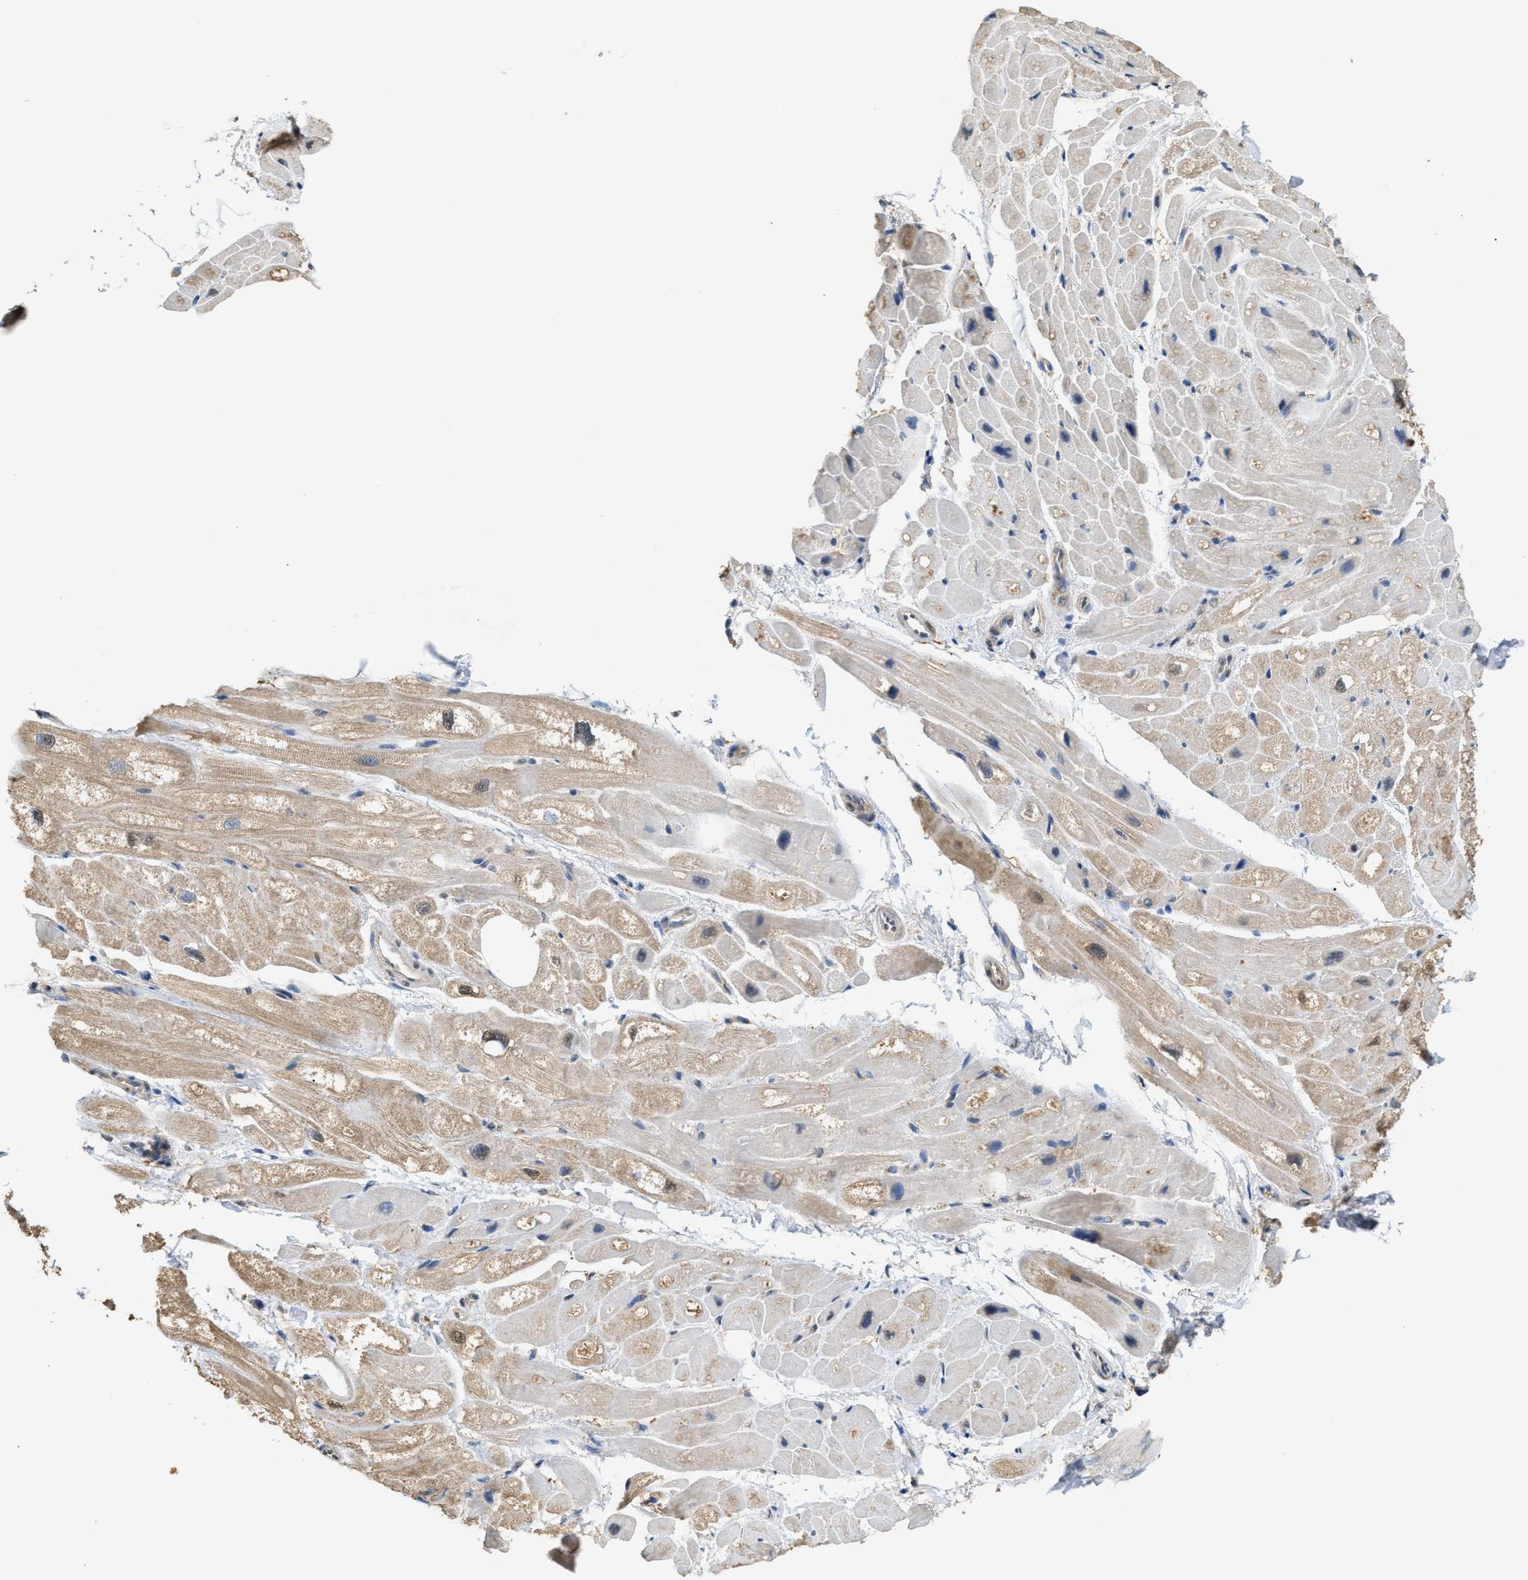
{"staining": {"intensity": "weak", "quantity": "25%-75%", "location": "cytoplasmic/membranous"}, "tissue": "heart muscle", "cell_type": "Cardiomyocytes", "image_type": "normal", "snomed": [{"axis": "morphology", "description": "Normal tissue, NOS"}, {"axis": "topography", "description": "Heart"}], "caption": "Benign heart muscle was stained to show a protein in brown. There is low levels of weak cytoplasmic/membranous expression in approximately 25%-75% of cardiomyocytes. (Brightfield microscopy of DAB IHC at high magnification).", "gene": "GCN1", "patient": {"sex": "male", "age": 49}}